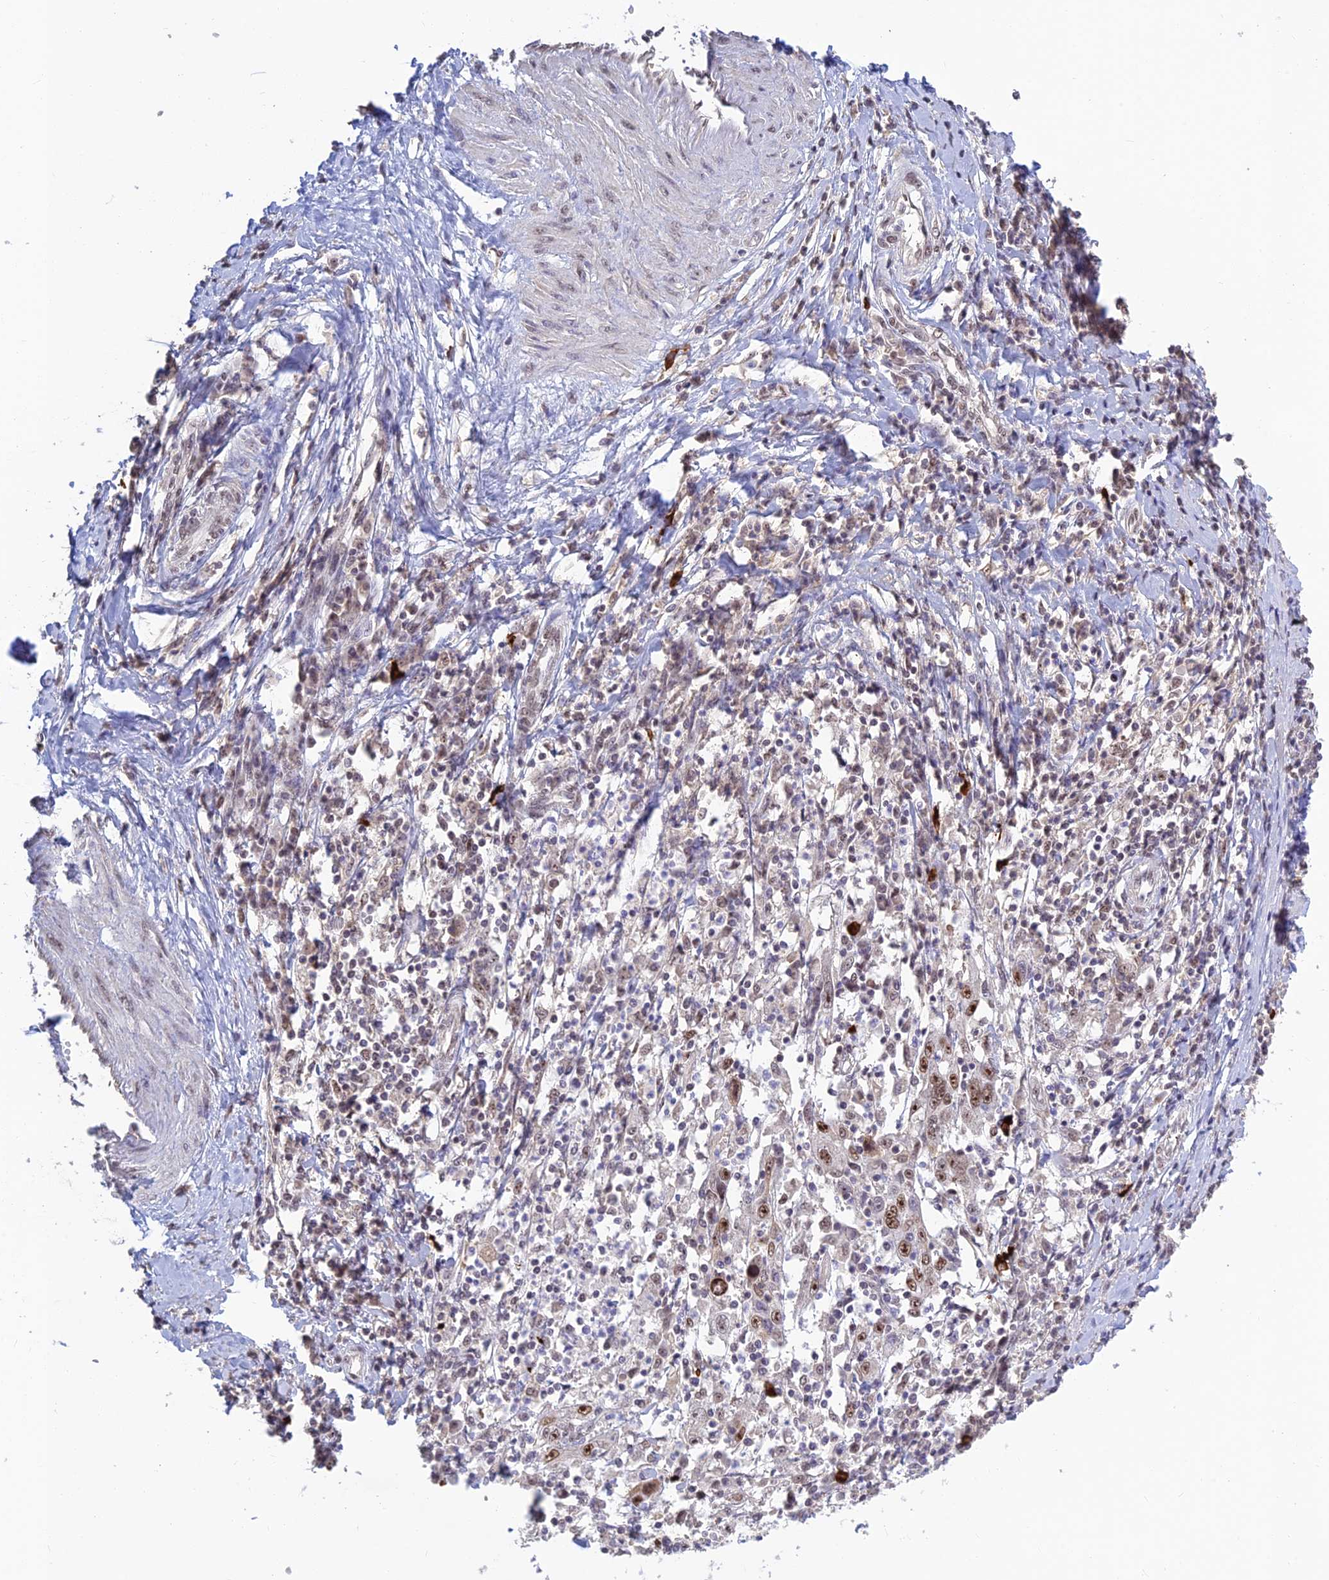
{"staining": {"intensity": "moderate", "quantity": "25%-75%", "location": "nuclear"}, "tissue": "cervical cancer", "cell_type": "Tumor cells", "image_type": "cancer", "snomed": [{"axis": "morphology", "description": "Squamous cell carcinoma, NOS"}, {"axis": "topography", "description": "Cervix"}], "caption": "Squamous cell carcinoma (cervical) tissue demonstrates moderate nuclear staining in about 25%-75% of tumor cells, visualized by immunohistochemistry.", "gene": "POLR1G", "patient": {"sex": "female", "age": 46}}